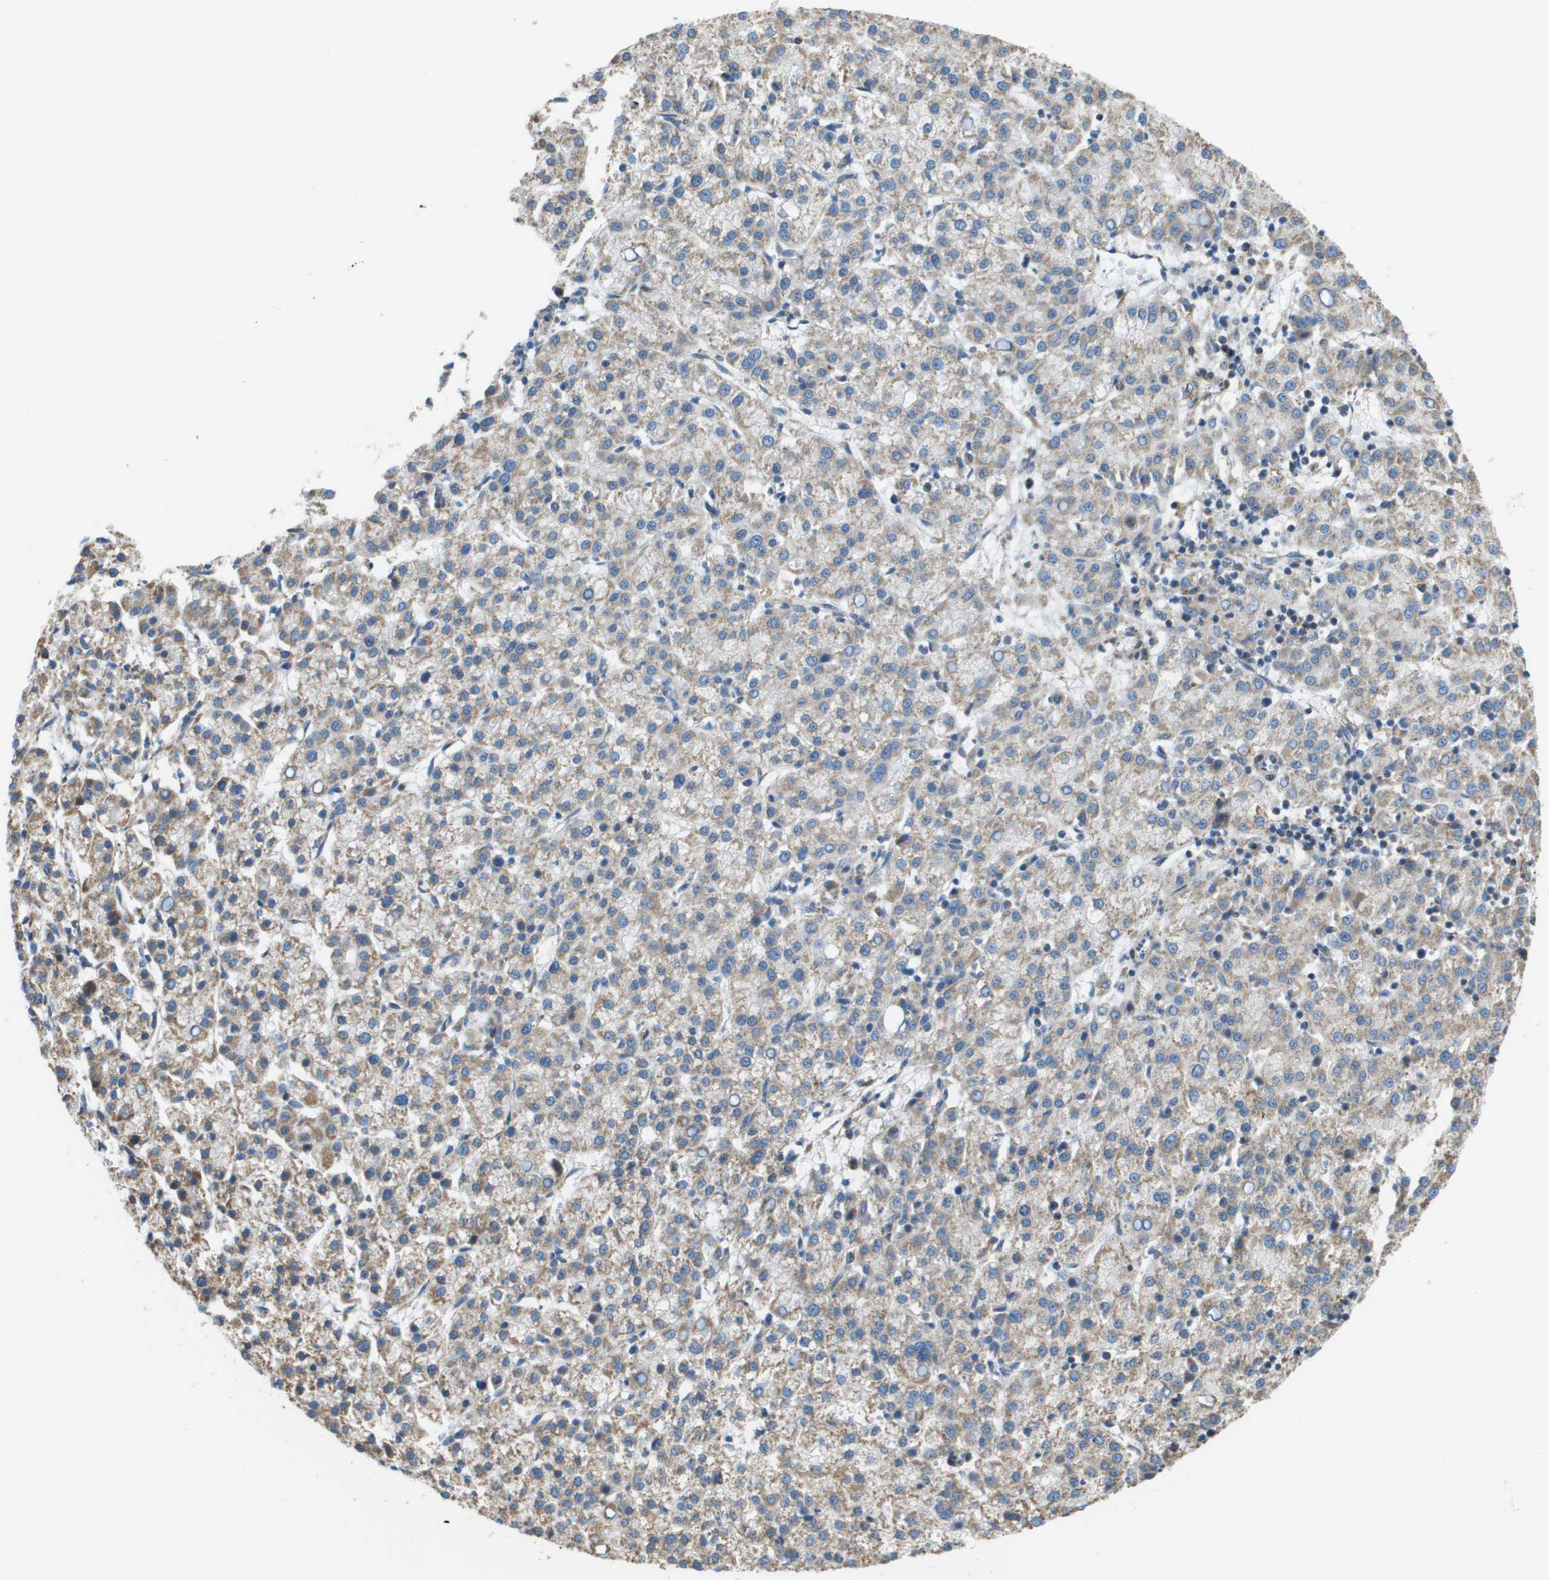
{"staining": {"intensity": "weak", "quantity": ">75%", "location": "cytoplasmic/membranous"}, "tissue": "liver cancer", "cell_type": "Tumor cells", "image_type": "cancer", "snomed": [{"axis": "morphology", "description": "Carcinoma, Hepatocellular, NOS"}, {"axis": "topography", "description": "Liver"}], "caption": "High-power microscopy captured an immunohistochemistry micrograph of hepatocellular carcinoma (liver), revealing weak cytoplasmic/membranous positivity in approximately >75% of tumor cells. Nuclei are stained in blue.", "gene": "TAOK3", "patient": {"sex": "female", "age": 58}}